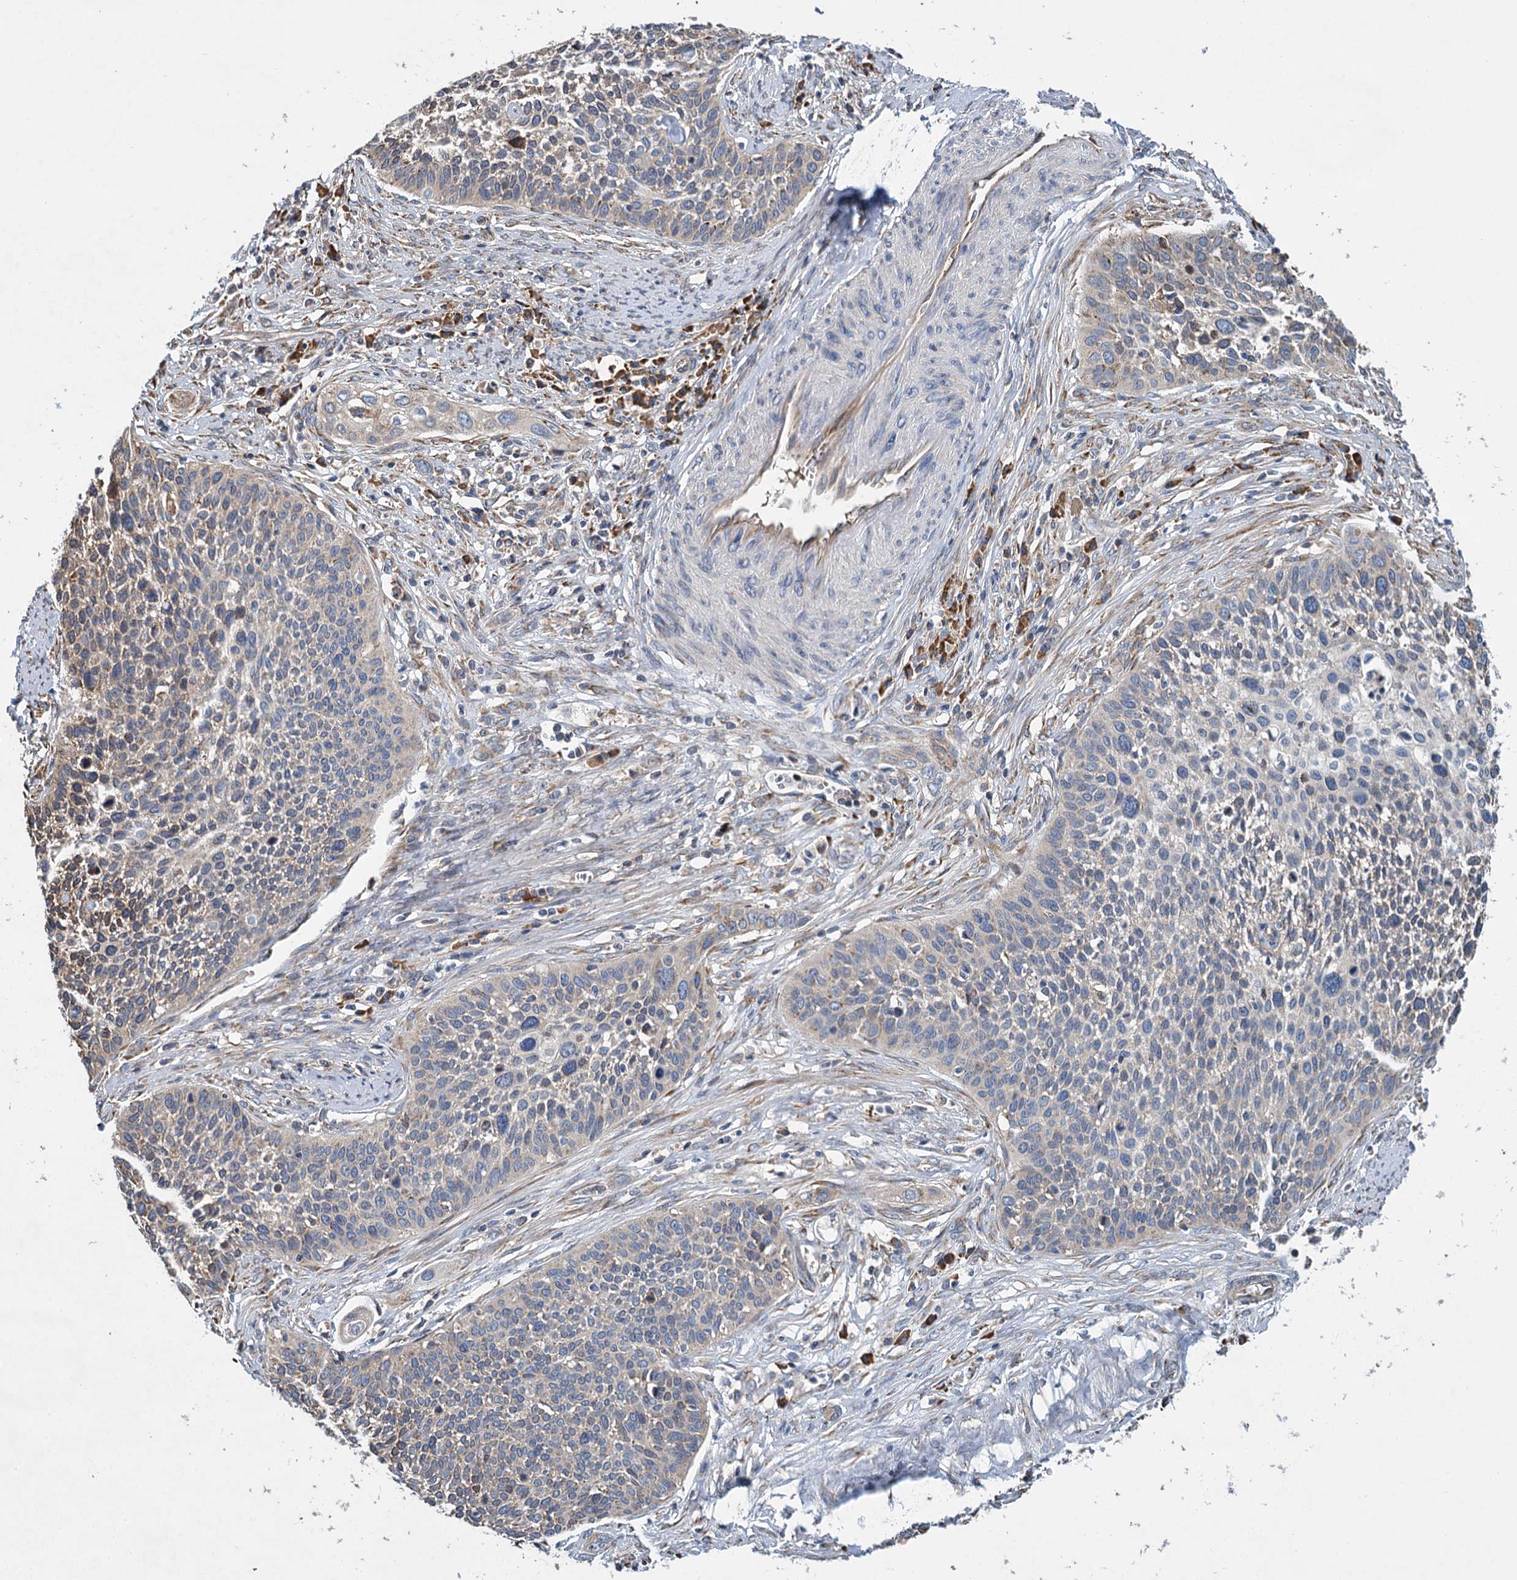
{"staining": {"intensity": "weak", "quantity": "25%-75%", "location": "cytoplasmic/membranous"}, "tissue": "cervical cancer", "cell_type": "Tumor cells", "image_type": "cancer", "snomed": [{"axis": "morphology", "description": "Squamous cell carcinoma, NOS"}, {"axis": "topography", "description": "Cervix"}], "caption": "The micrograph demonstrates immunohistochemical staining of cervical cancer. There is weak cytoplasmic/membranous staining is identified in approximately 25%-75% of tumor cells.", "gene": "LINS1", "patient": {"sex": "female", "age": 34}}